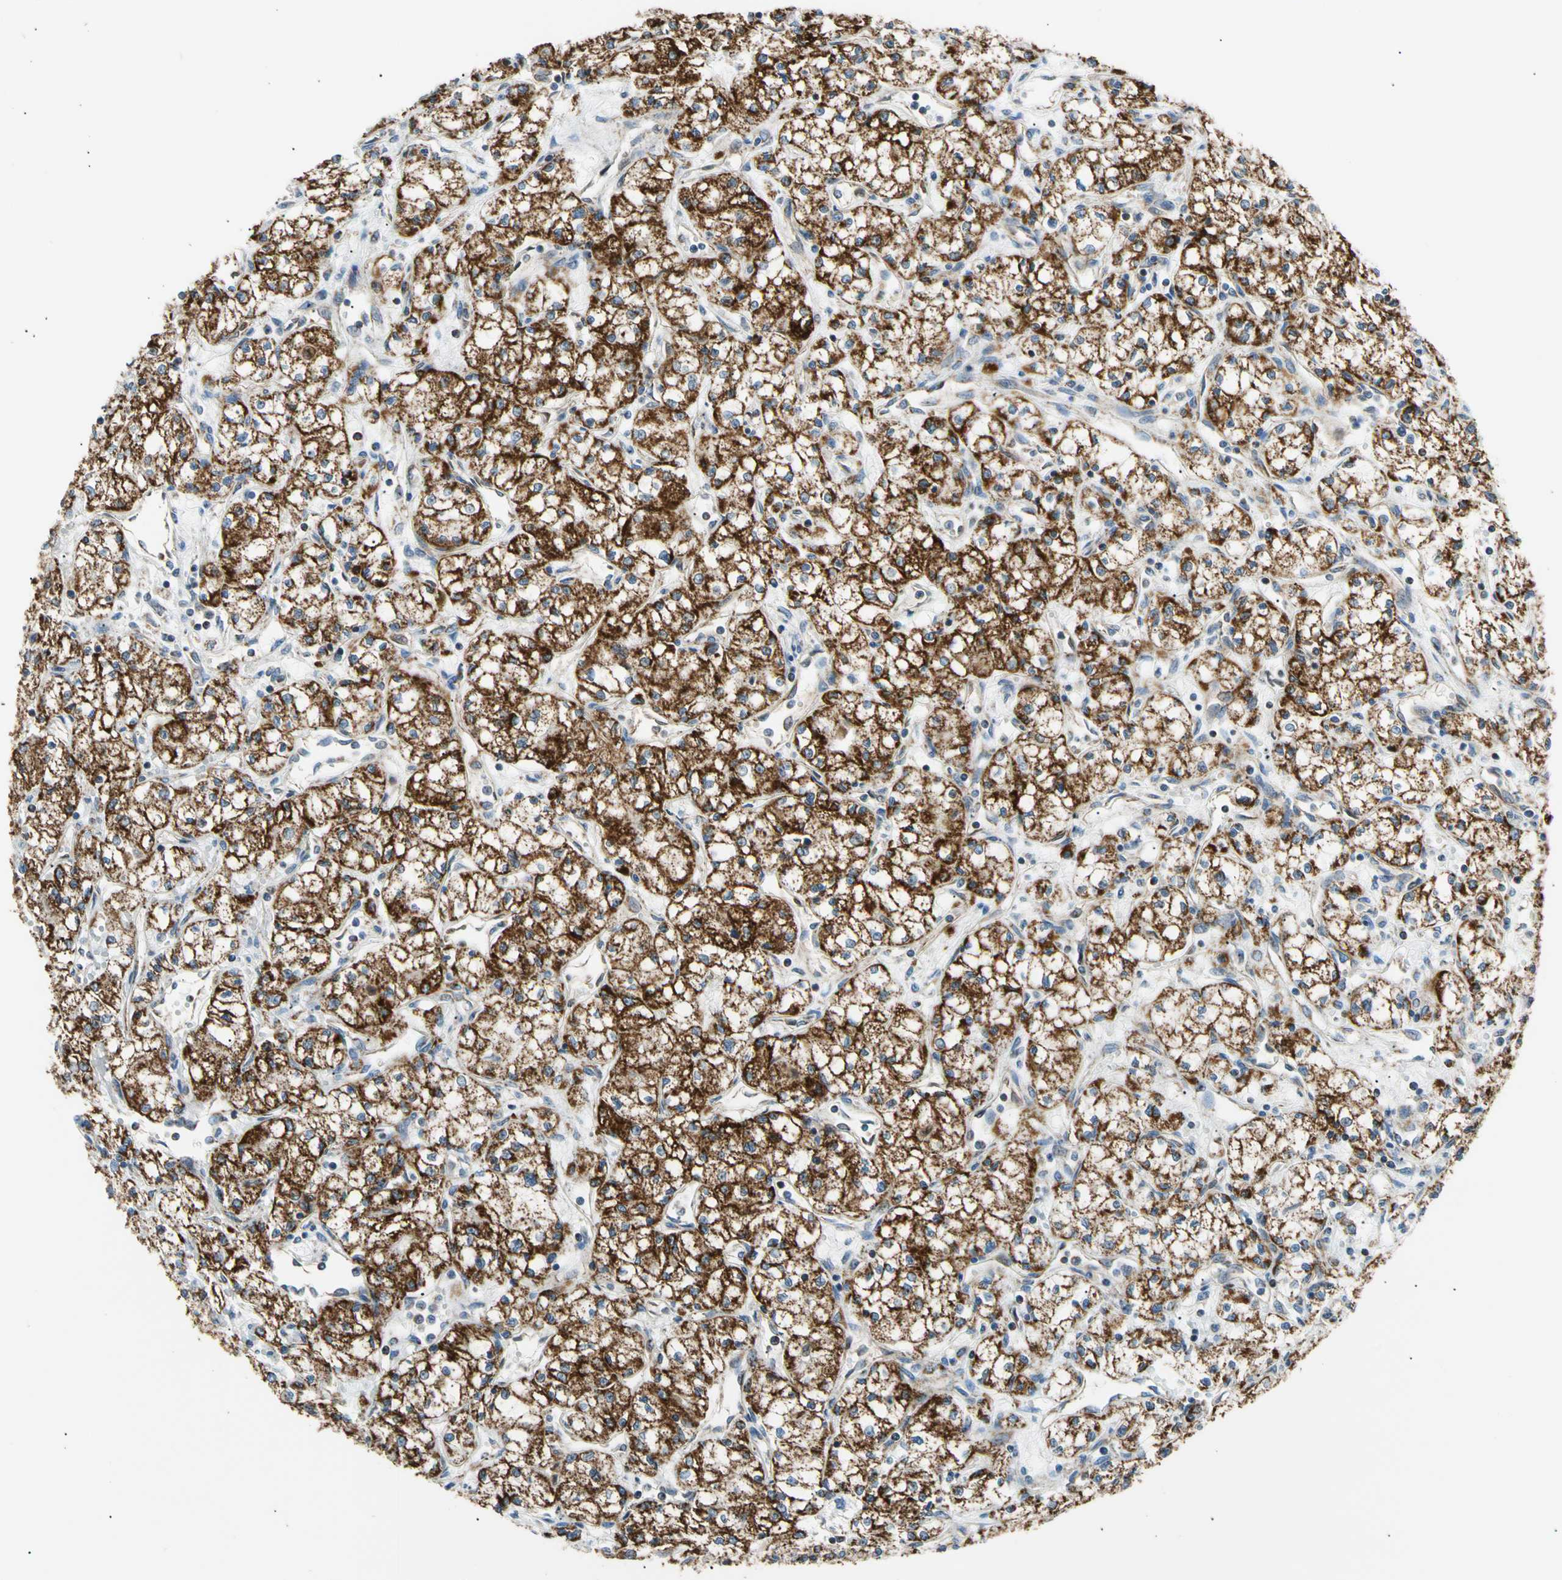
{"staining": {"intensity": "strong", "quantity": ">75%", "location": "cytoplasmic/membranous"}, "tissue": "renal cancer", "cell_type": "Tumor cells", "image_type": "cancer", "snomed": [{"axis": "morphology", "description": "Normal tissue, NOS"}, {"axis": "morphology", "description": "Adenocarcinoma, NOS"}, {"axis": "topography", "description": "Kidney"}], "caption": "A high-resolution photomicrograph shows IHC staining of adenocarcinoma (renal), which shows strong cytoplasmic/membranous positivity in approximately >75% of tumor cells.", "gene": "ACAT1", "patient": {"sex": "male", "age": 59}}